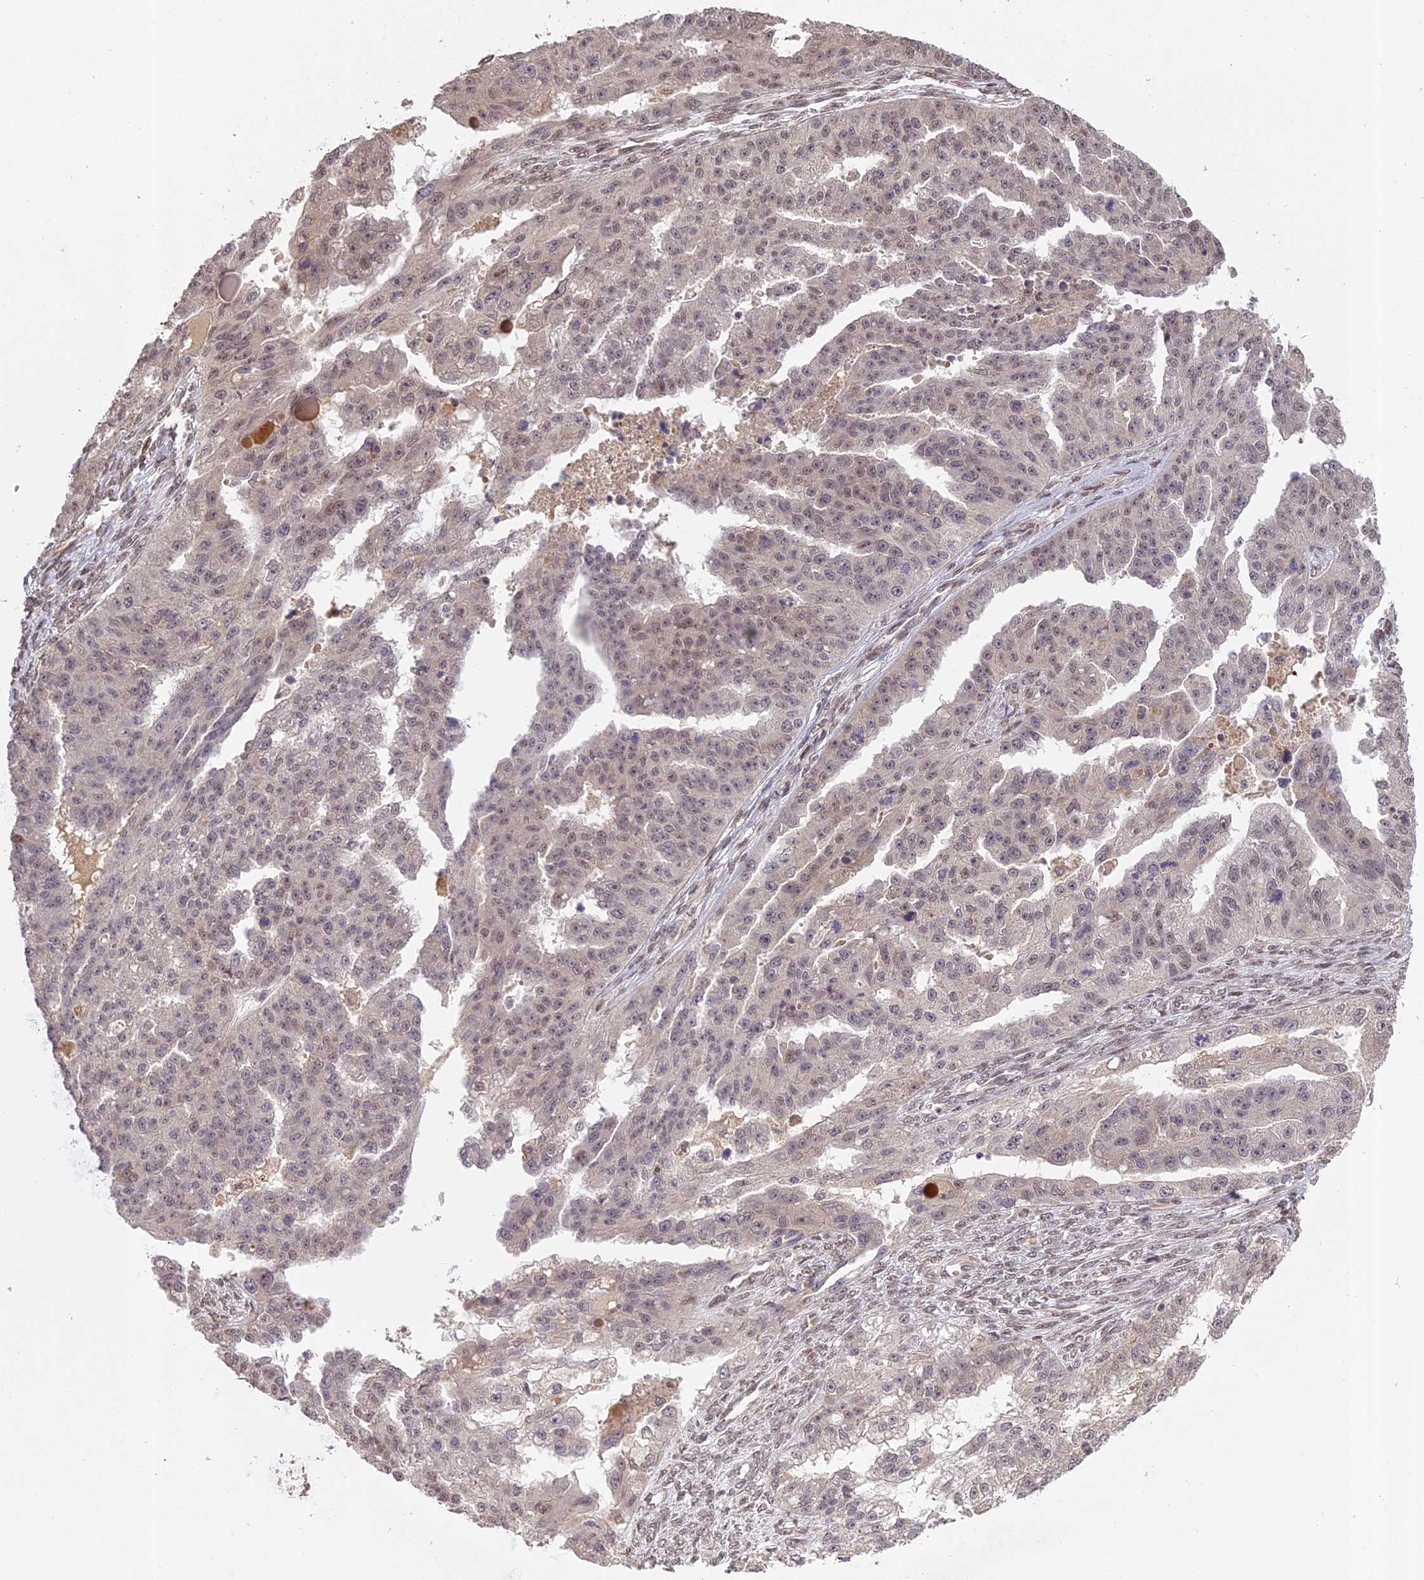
{"staining": {"intensity": "weak", "quantity": "<25%", "location": "nuclear"}, "tissue": "ovarian cancer", "cell_type": "Tumor cells", "image_type": "cancer", "snomed": [{"axis": "morphology", "description": "Cystadenocarcinoma, serous, NOS"}, {"axis": "topography", "description": "Ovary"}], "caption": "Protein analysis of ovarian serous cystadenocarcinoma reveals no significant staining in tumor cells. (DAB (3,3'-diaminobenzidine) immunohistochemistry (IHC) visualized using brightfield microscopy, high magnification).", "gene": "PRELID2", "patient": {"sex": "female", "age": 58}}